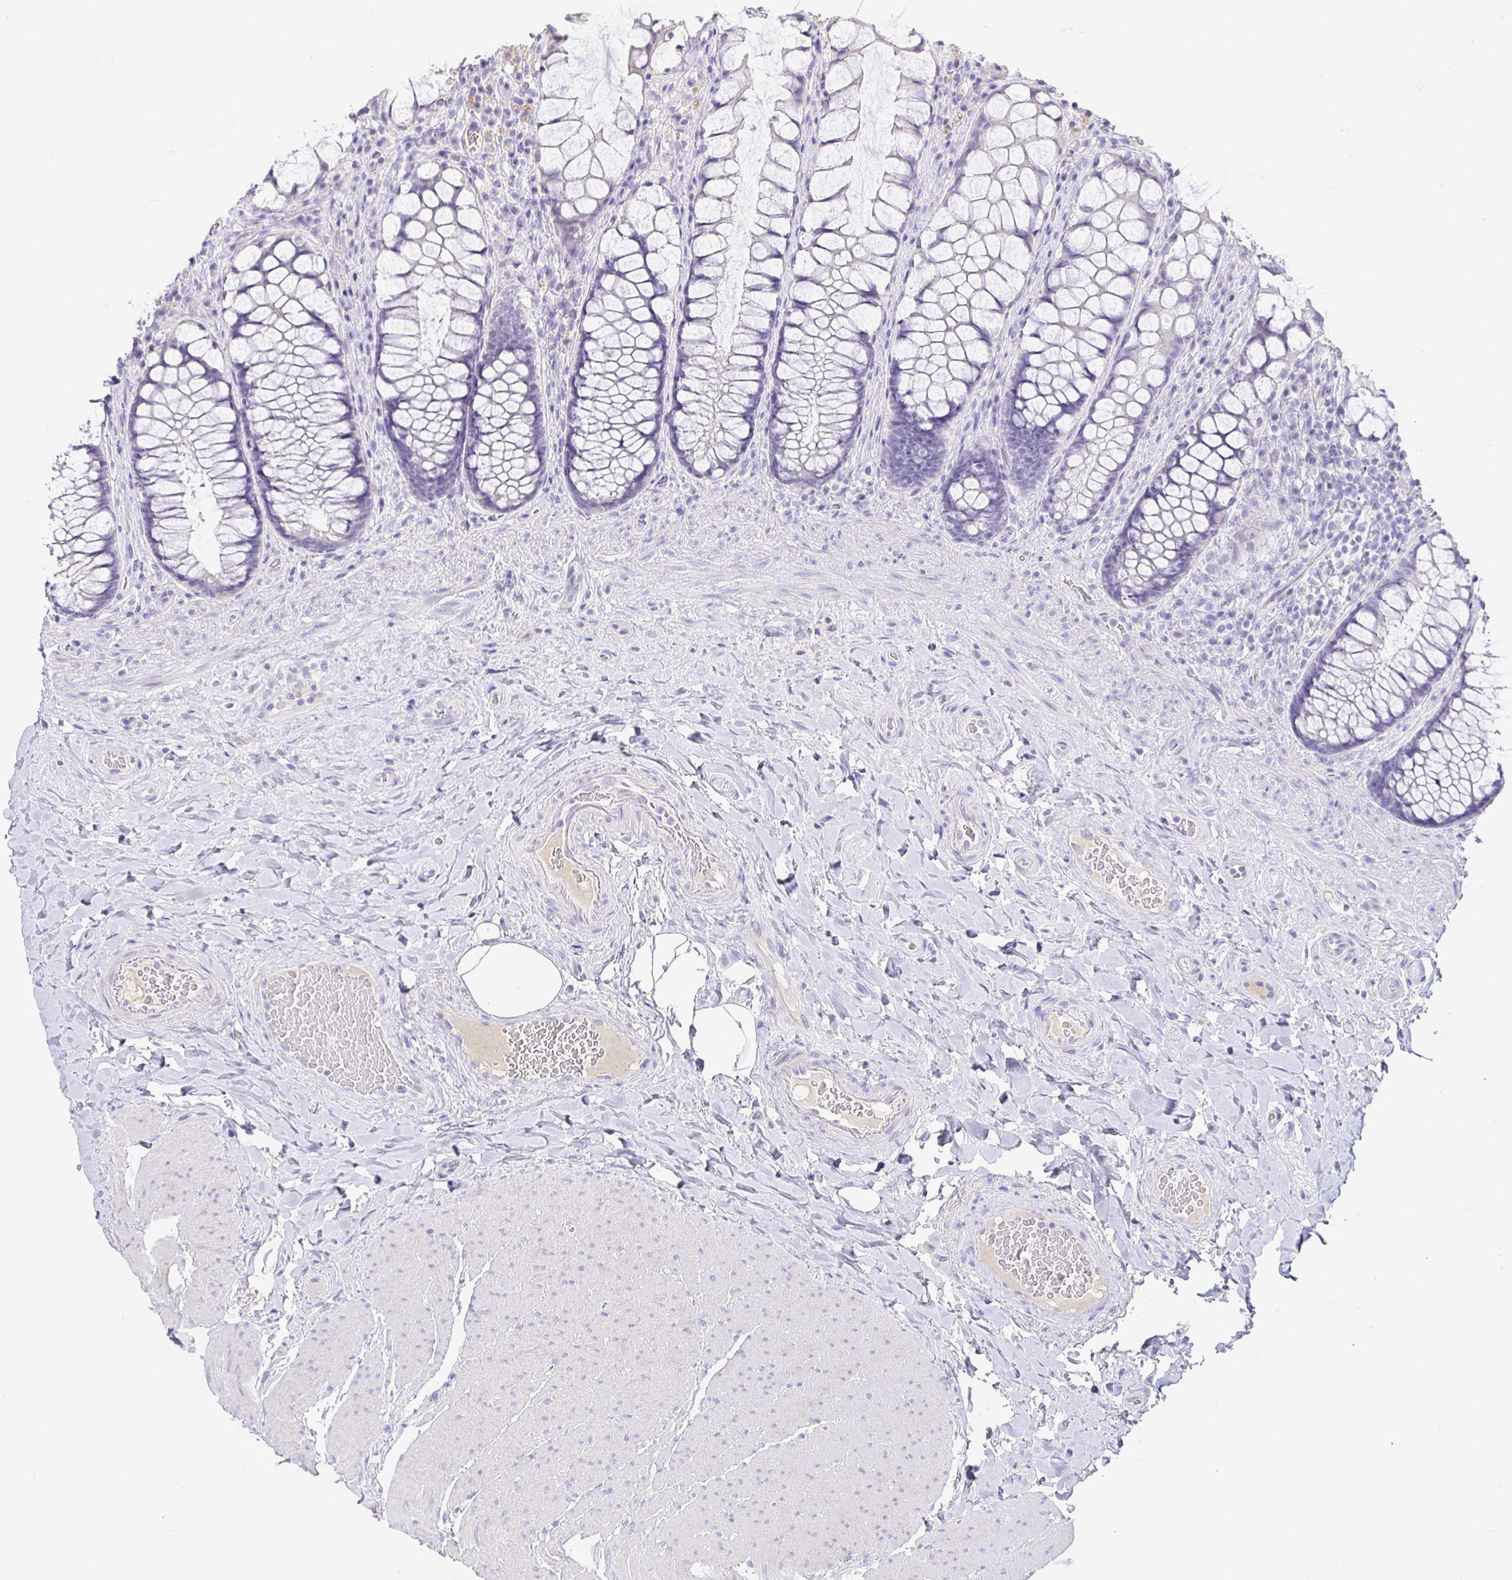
{"staining": {"intensity": "weak", "quantity": "<25%", "location": "cytoplasmic/membranous"}, "tissue": "rectum", "cell_type": "Glandular cells", "image_type": "normal", "snomed": [{"axis": "morphology", "description": "Normal tissue, NOS"}, {"axis": "topography", "description": "Rectum"}], "caption": "The micrograph displays no significant staining in glandular cells of rectum.", "gene": "TPTE", "patient": {"sex": "female", "age": 58}}